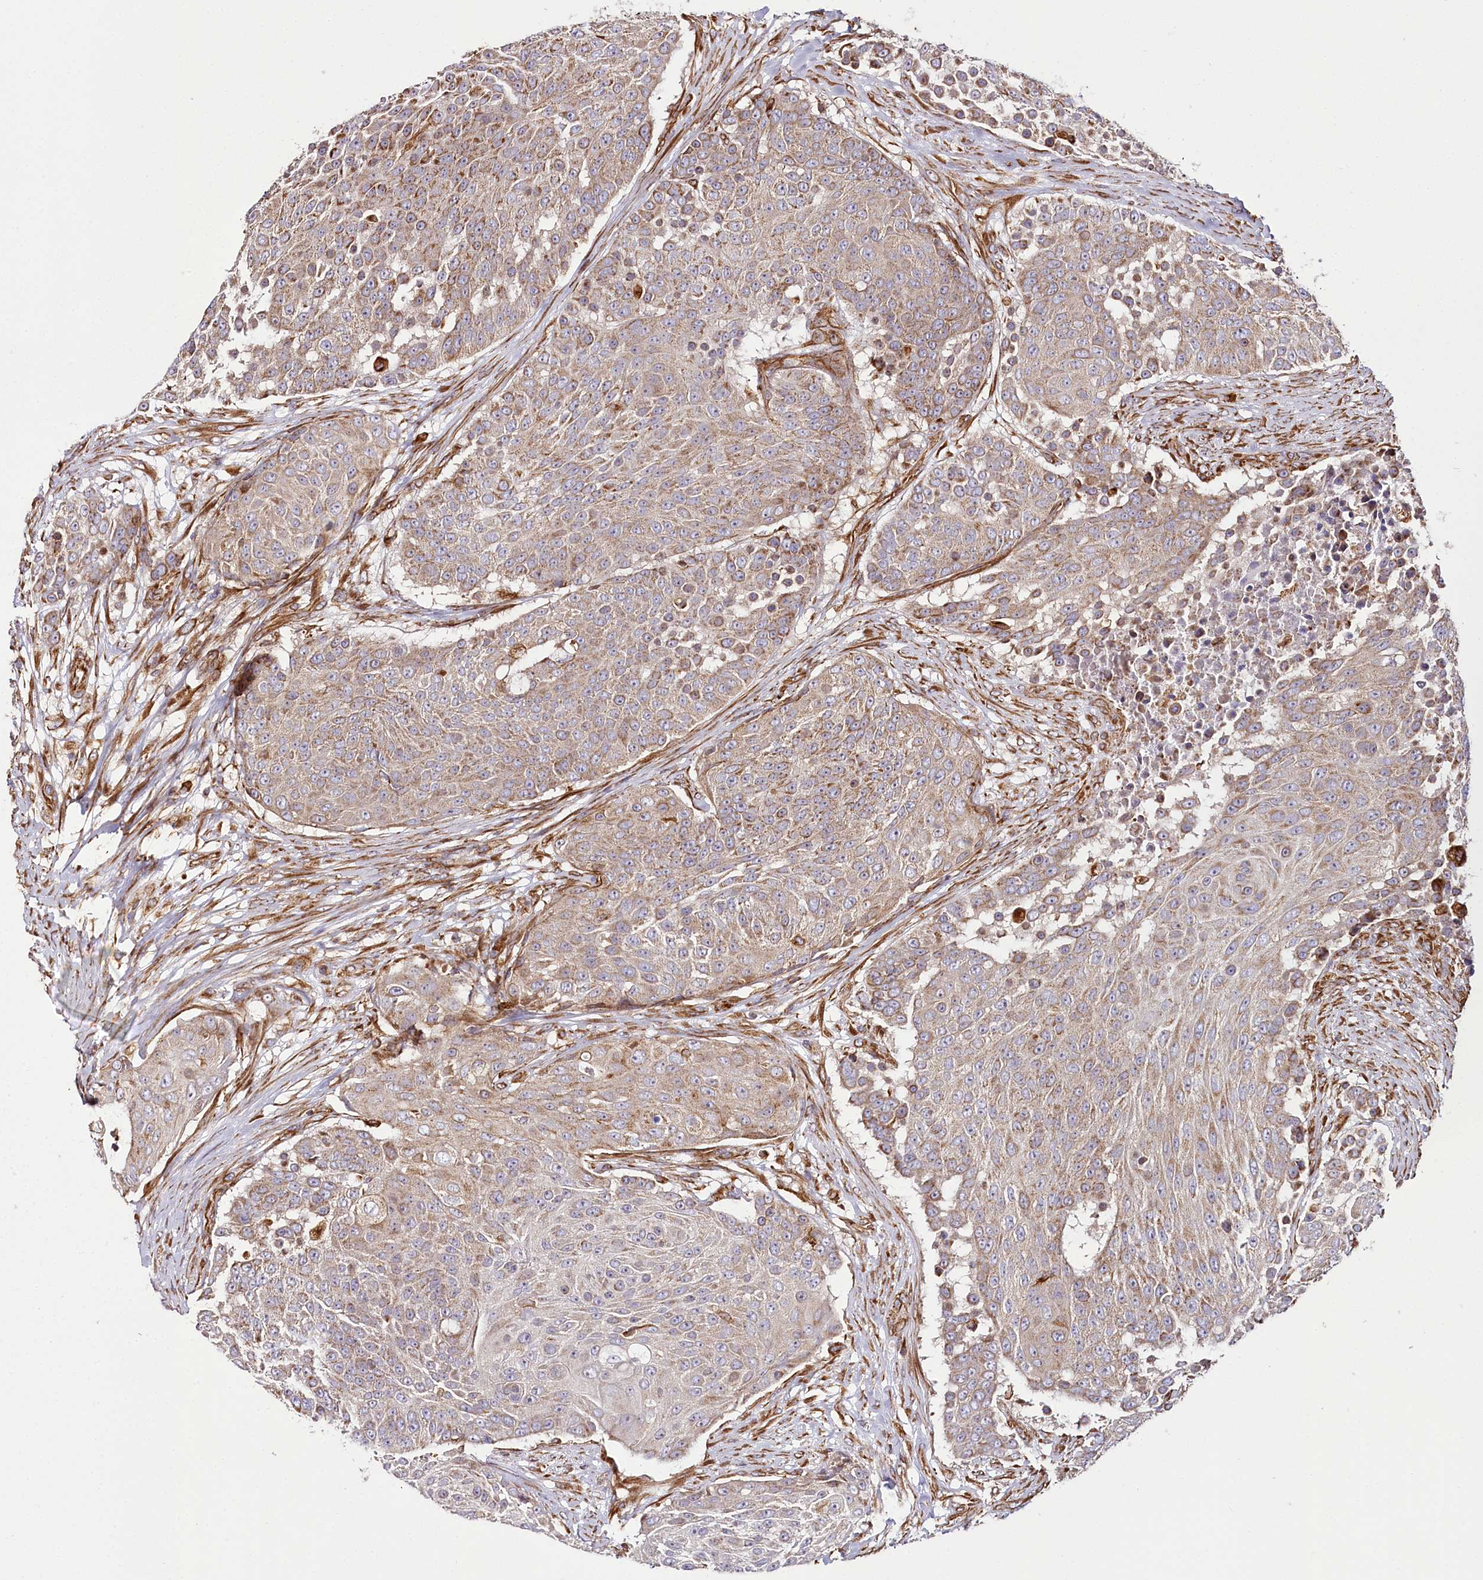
{"staining": {"intensity": "moderate", "quantity": ">75%", "location": "cytoplasmic/membranous"}, "tissue": "urothelial cancer", "cell_type": "Tumor cells", "image_type": "cancer", "snomed": [{"axis": "morphology", "description": "Urothelial carcinoma, High grade"}, {"axis": "topography", "description": "Urinary bladder"}], "caption": "Moderate cytoplasmic/membranous staining for a protein is present in approximately >75% of tumor cells of urothelial cancer using IHC.", "gene": "THUMPD3", "patient": {"sex": "female", "age": 63}}